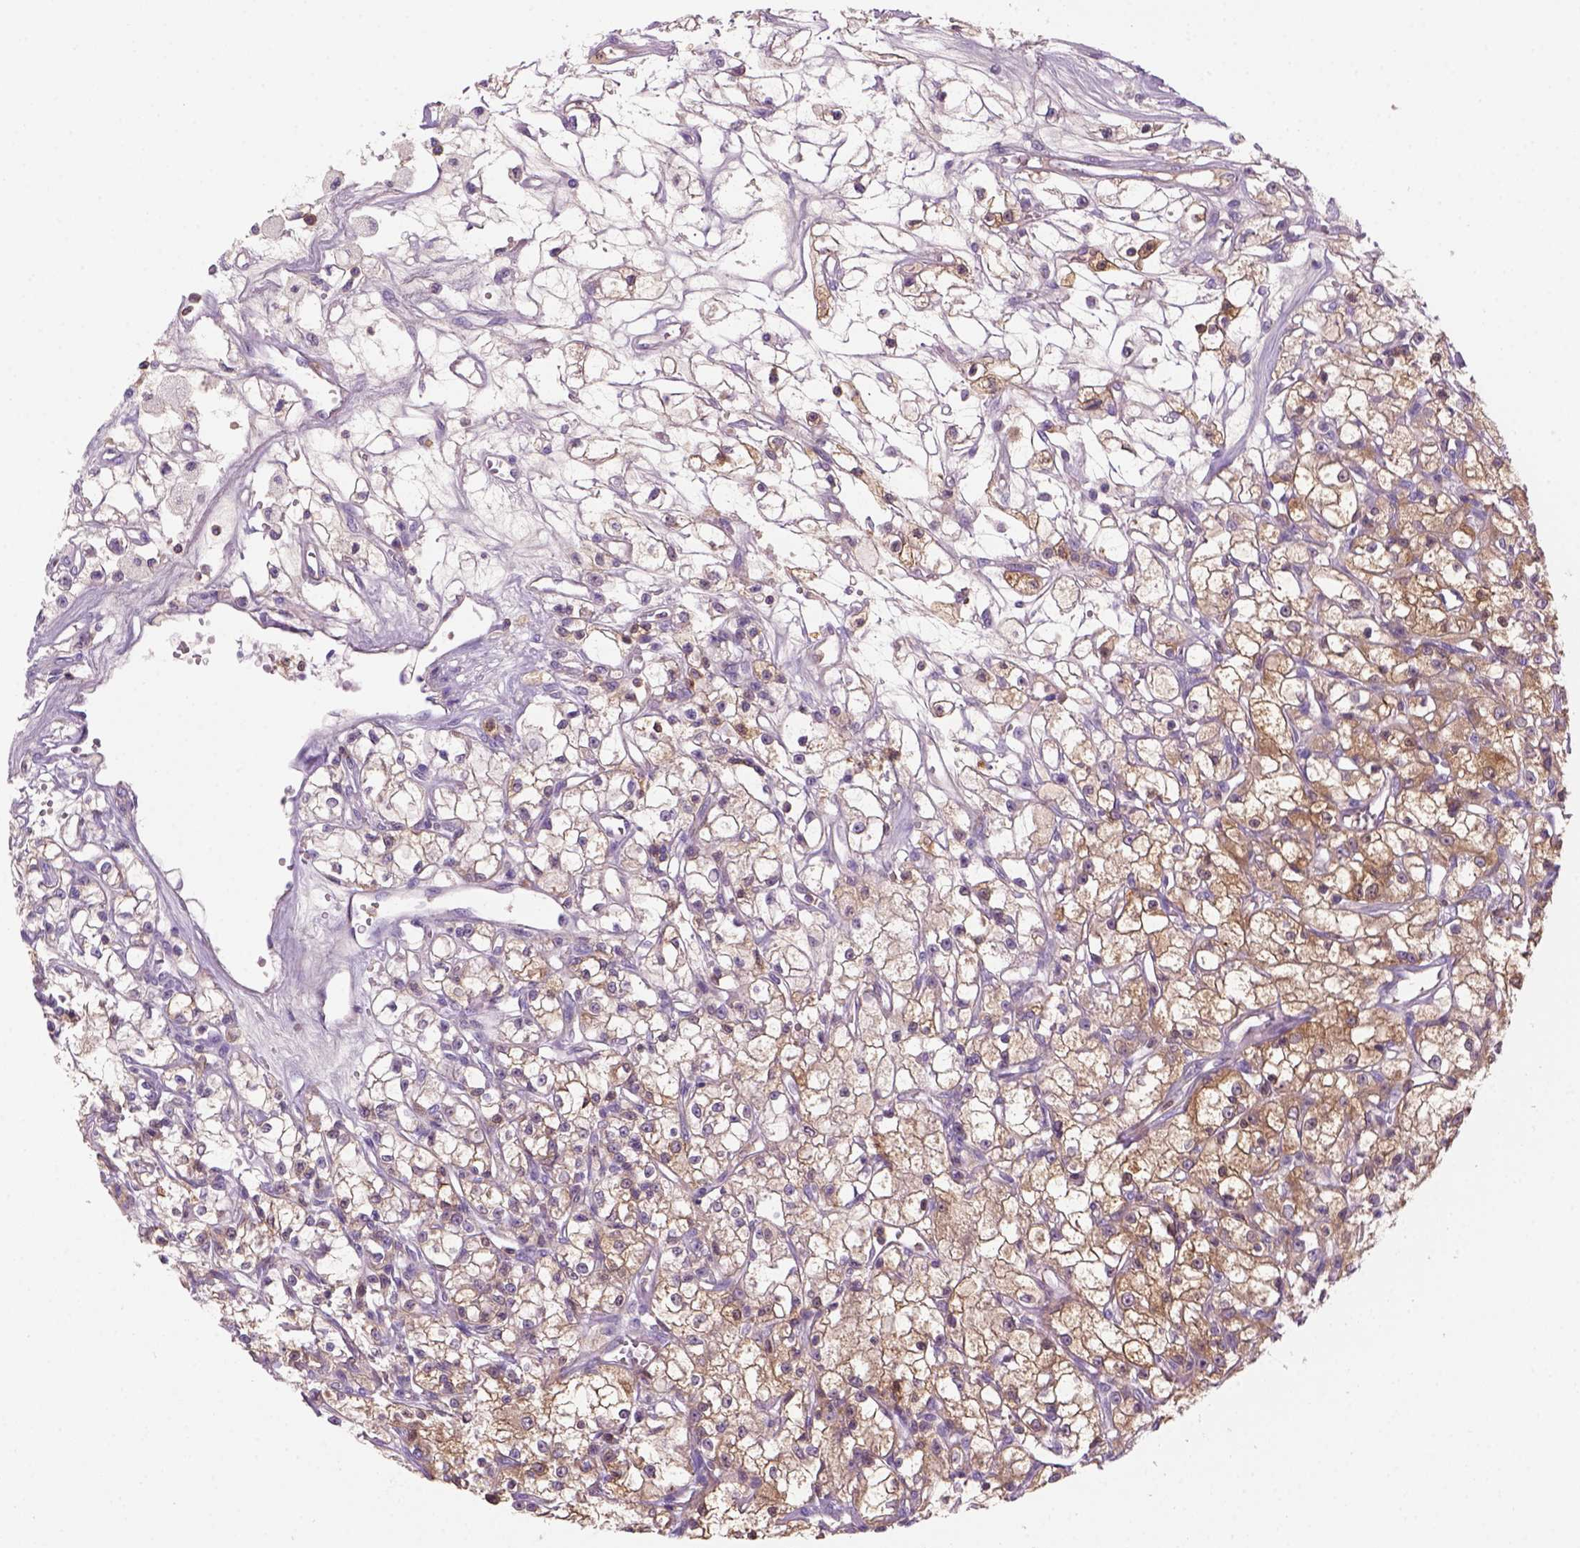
{"staining": {"intensity": "moderate", "quantity": ">75%", "location": "cytoplasmic/membranous"}, "tissue": "renal cancer", "cell_type": "Tumor cells", "image_type": "cancer", "snomed": [{"axis": "morphology", "description": "Adenocarcinoma, NOS"}, {"axis": "topography", "description": "Kidney"}], "caption": "Immunohistochemistry (IHC) of human renal cancer exhibits medium levels of moderate cytoplasmic/membranous positivity in approximately >75% of tumor cells.", "gene": "GOT1", "patient": {"sex": "female", "age": 59}}